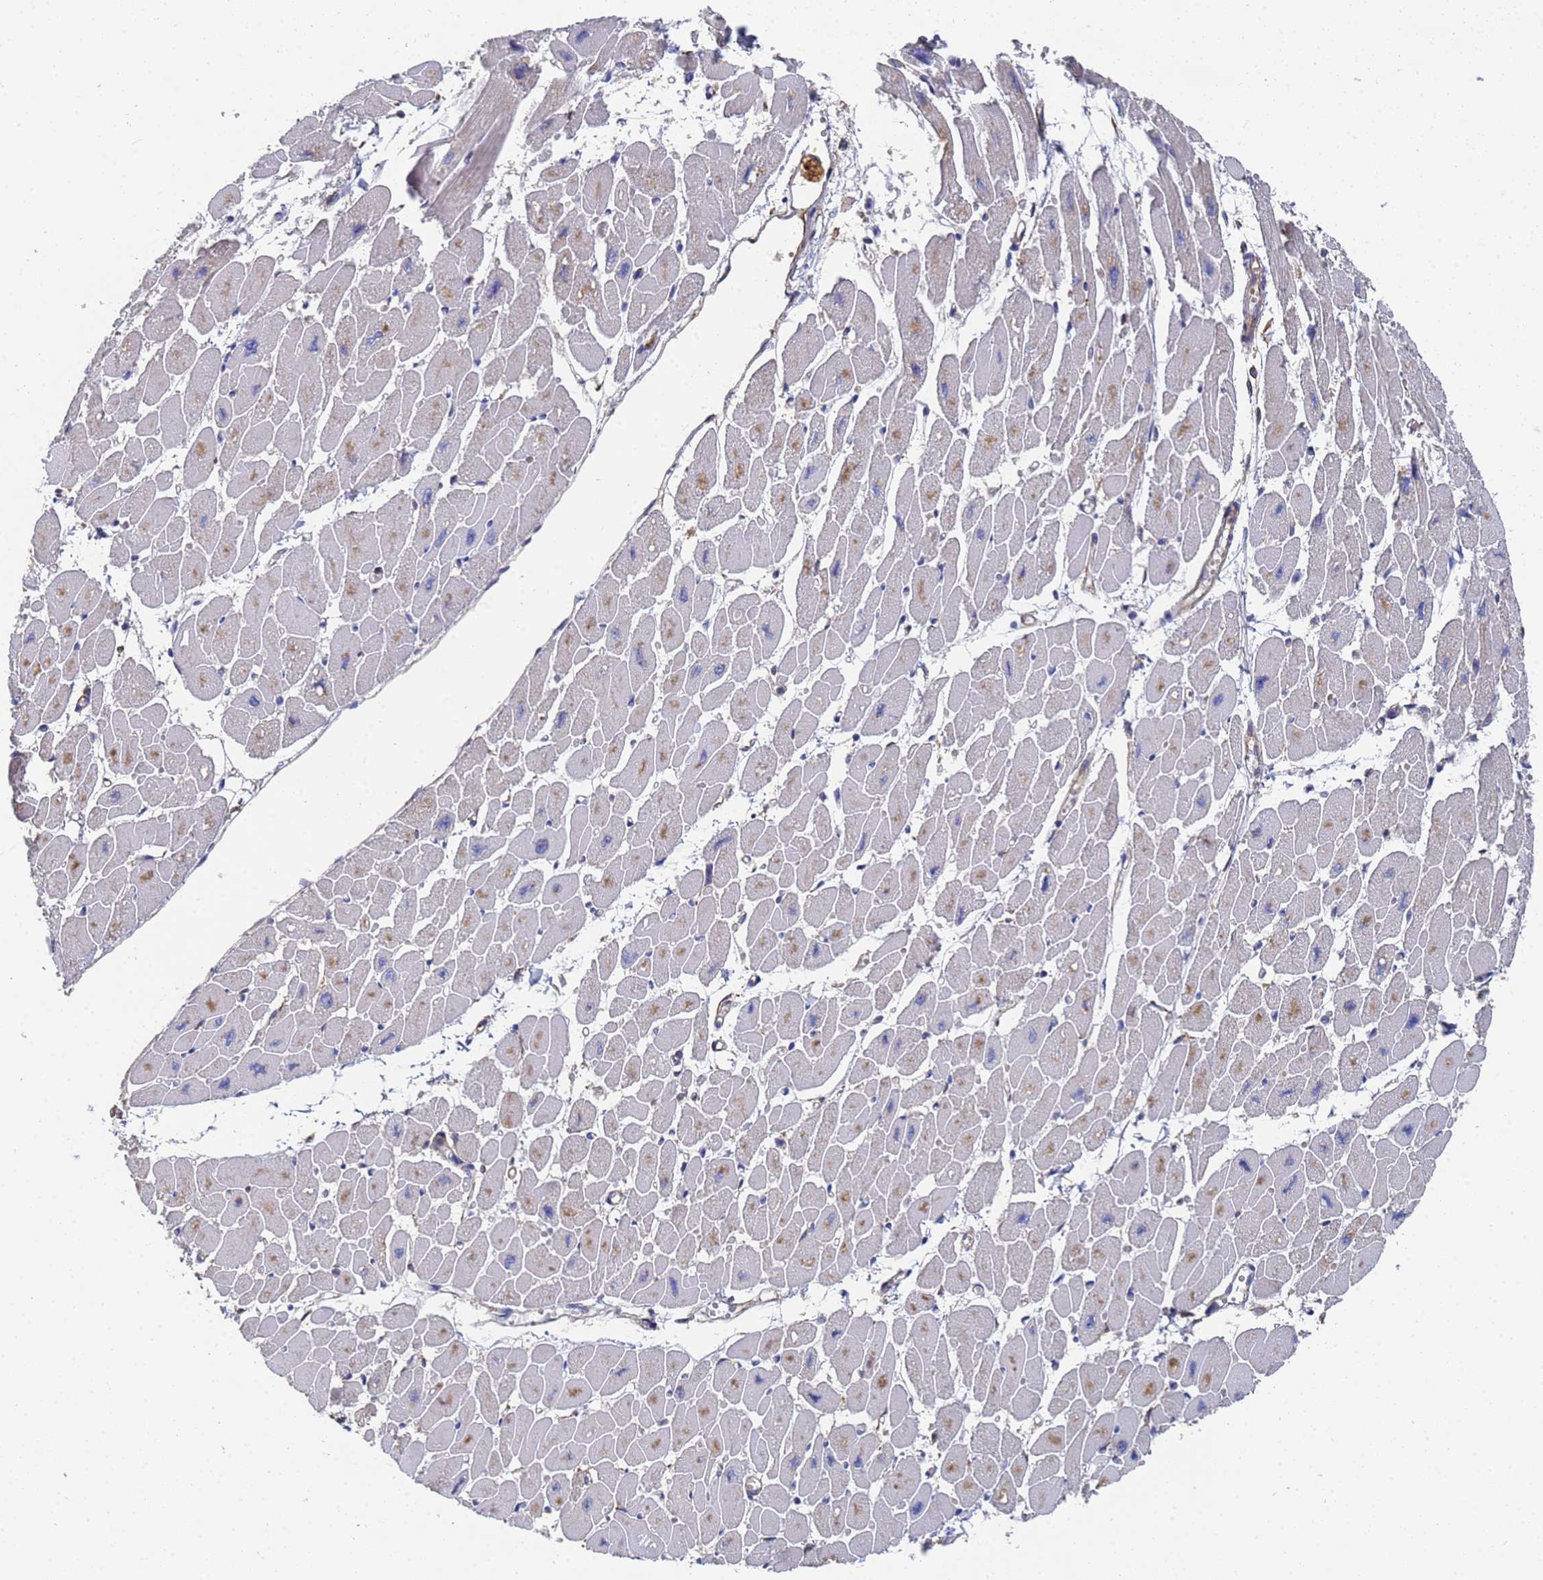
{"staining": {"intensity": "moderate", "quantity": "<25%", "location": "cytoplasmic/membranous"}, "tissue": "heart muscle", "cell_type": "Cardiomyocytes", "image_type": "normal", "snomed": [{"axis": "morphology", "description": "Normal tissue, NOS"}, {"axis": "topography", "description": "Heart"}], "caption": "This is a micrograph of immunohistochemistry staining of unremarkable heart muscle, which shows moderate staining in the cytoplasmic/membranous of cardiomyocytes.", "gene": "SYT13", "patient": {"sex": "female", "age": 54}}